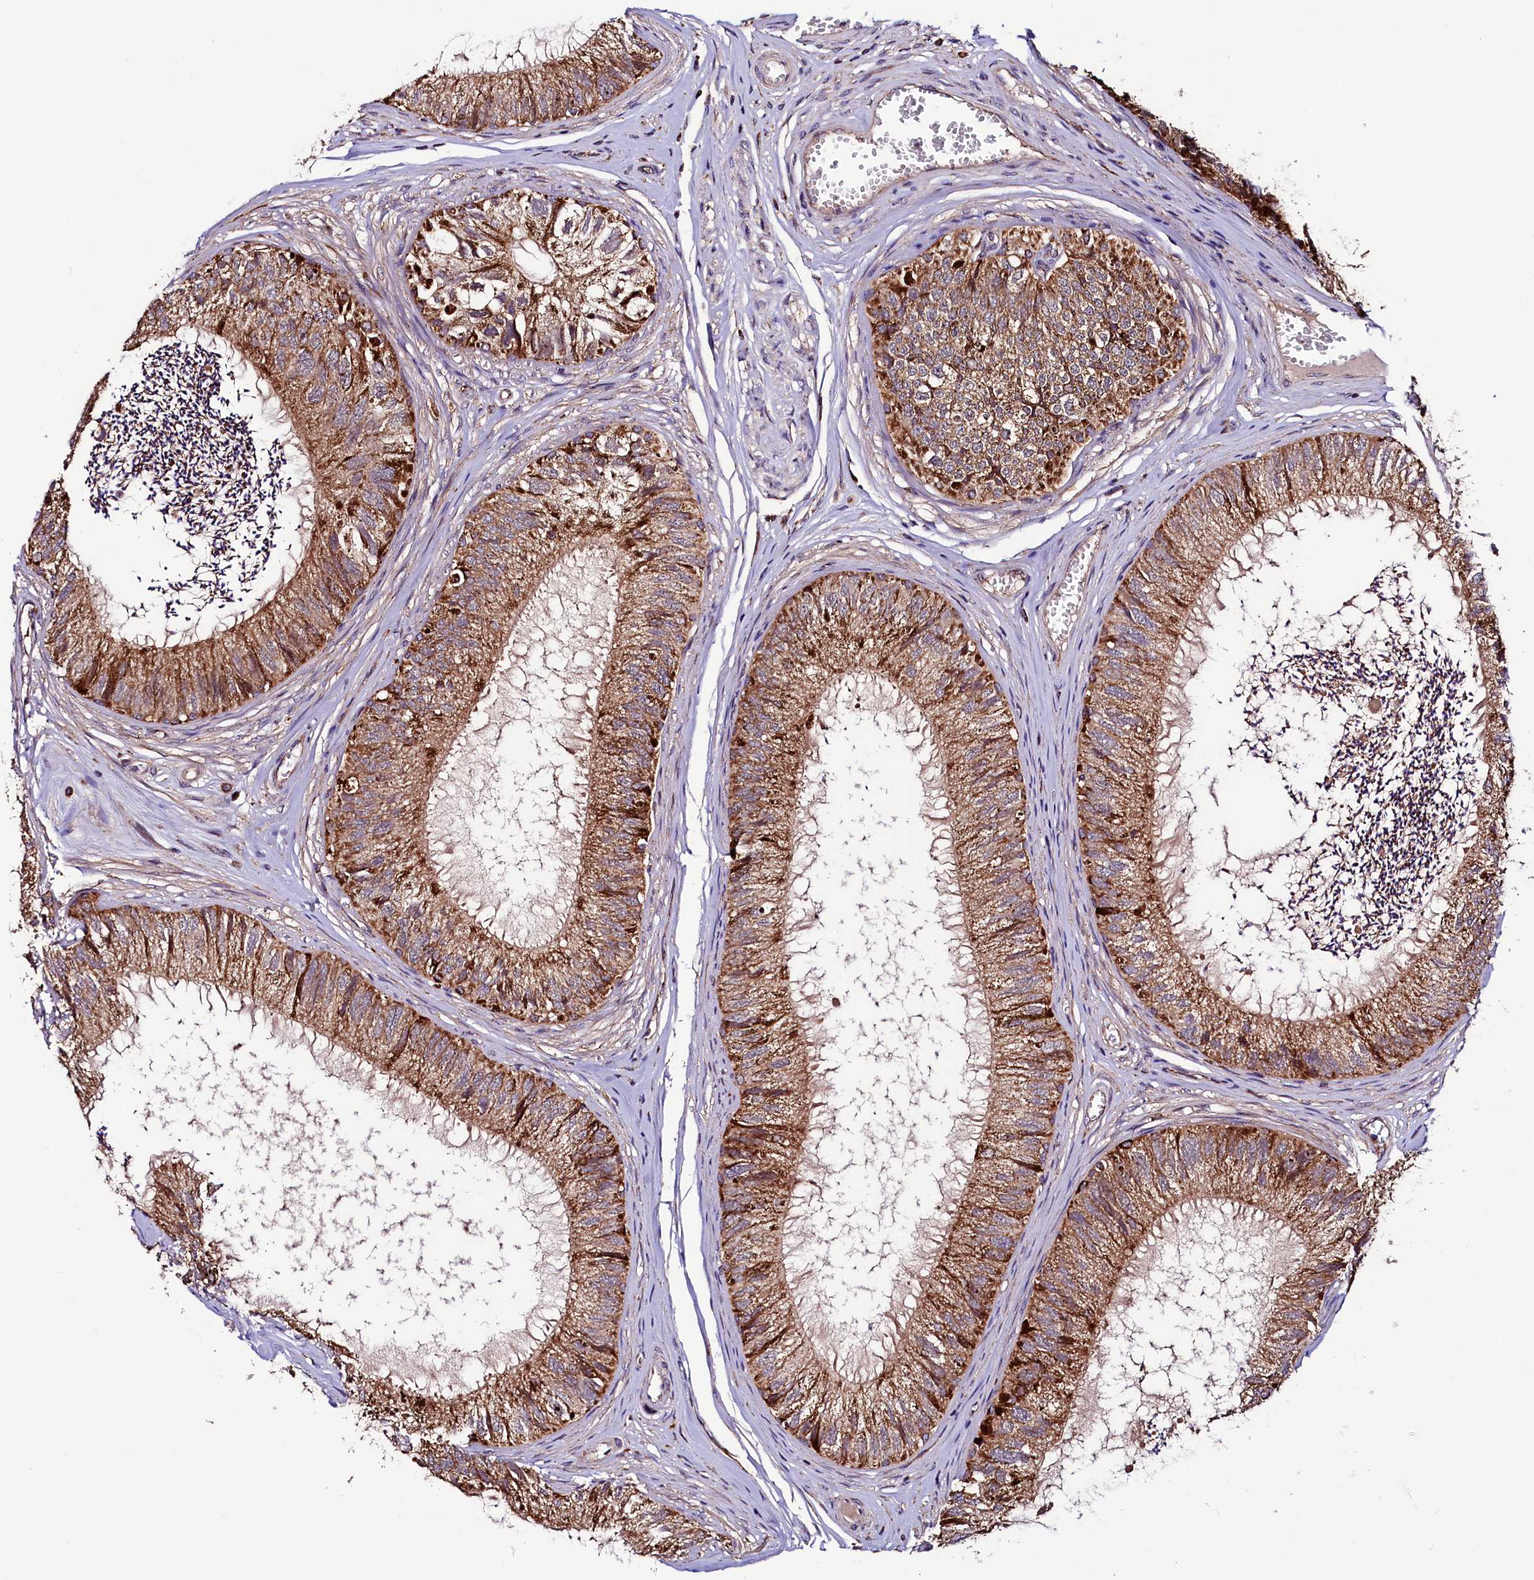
{"staining": {"intensity": "strong", "quantity": ">75%", "location": "cytoplasmic/membranous"}, "tissue": "epididymis", "cell_type": "Glandular cells", "image_type": "normal", "snomed": [{"axis": "morphology", "description": "Normal tissue, NOS"}, {"axis": "topography", "description": "Epididymis"}], "caption": "Protein expression analysis of normal human epididymis reveals strong cytoplasmic/membranous staining in about >75% of glandular cells.", "gene": "STARD5", "patient": {"sex": "male", "age": 79}}